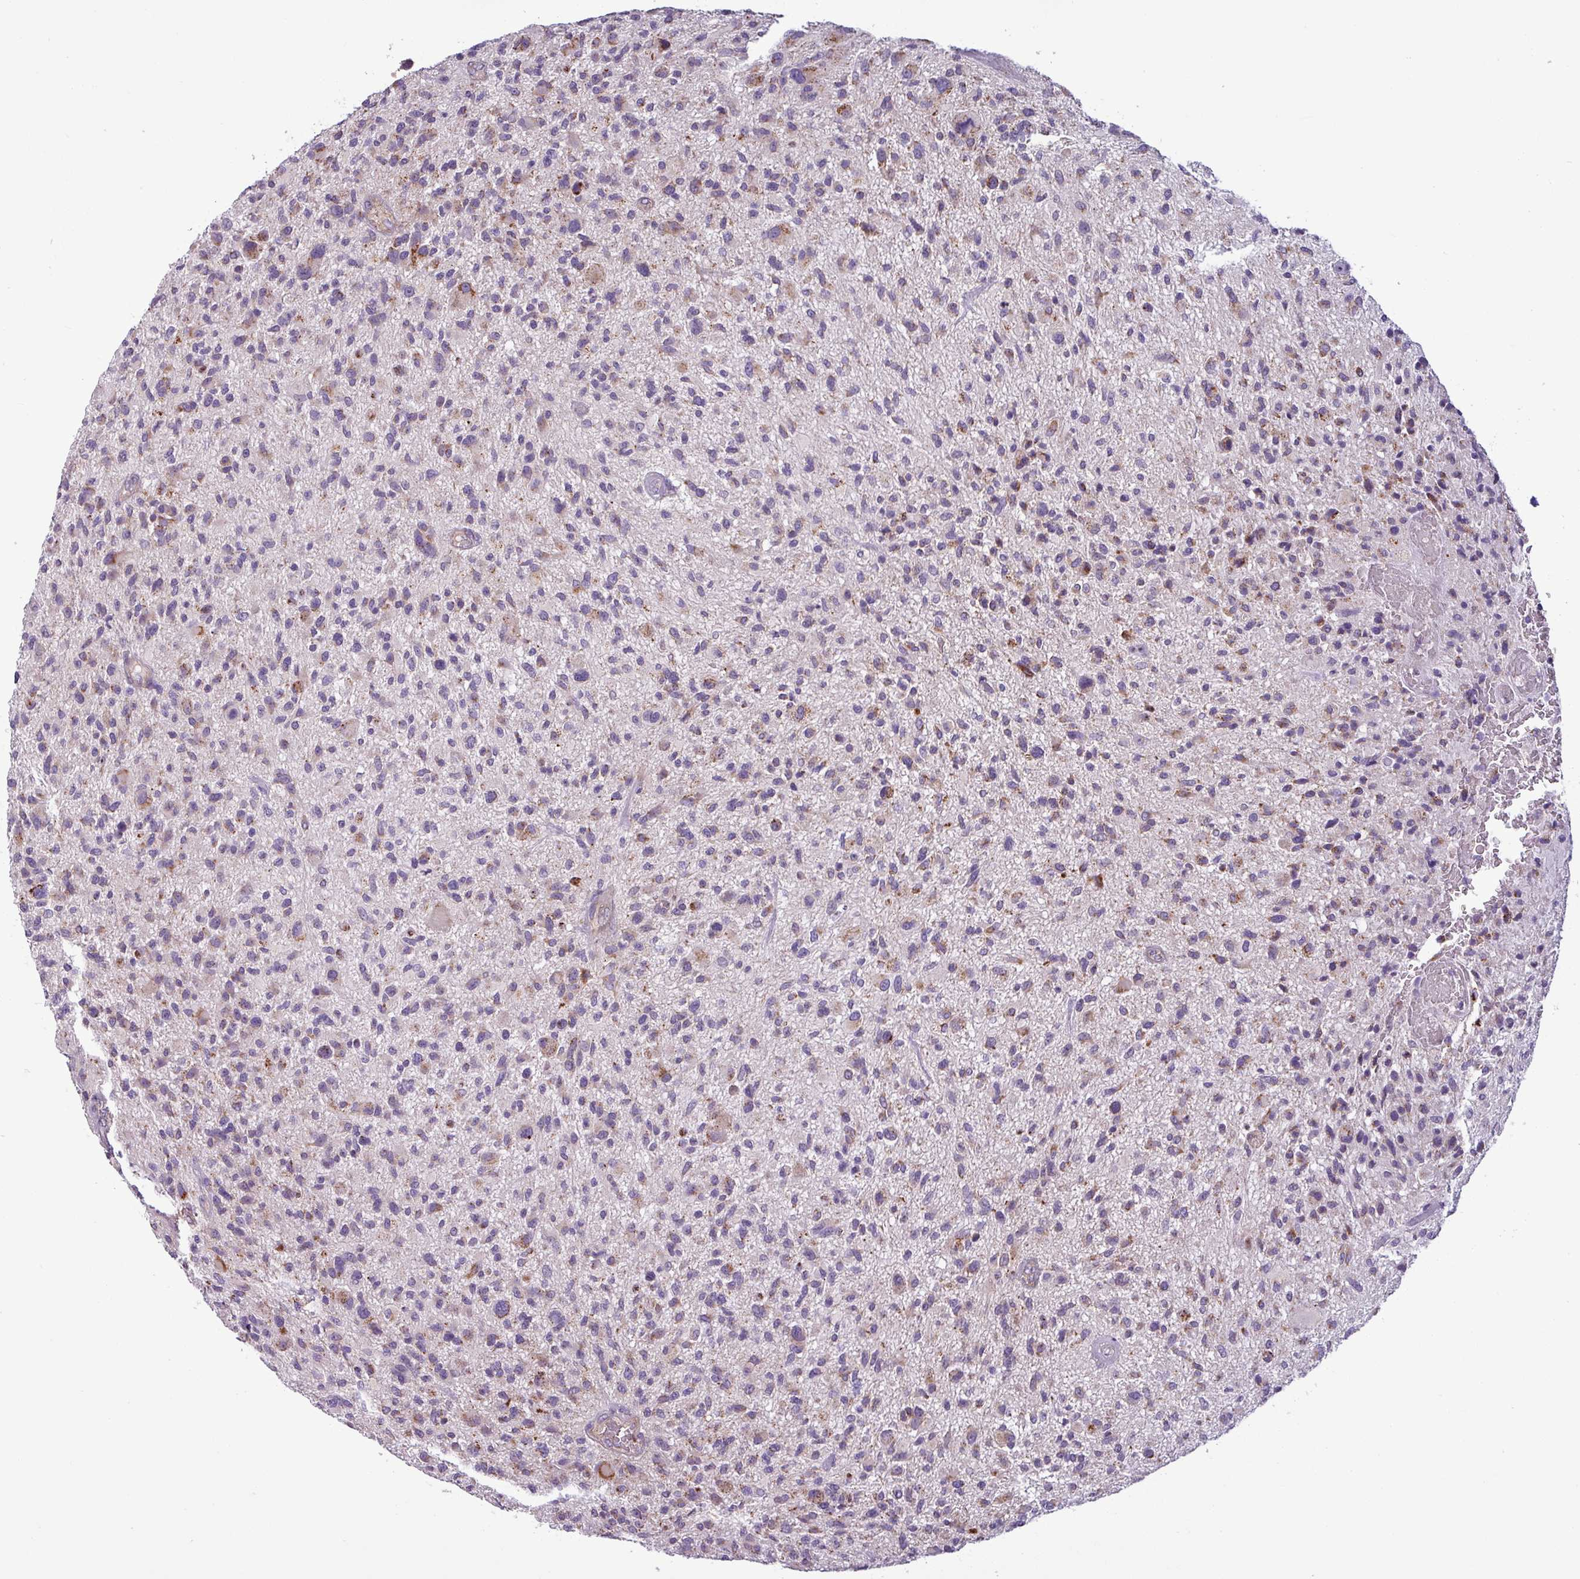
{"staining": {"intensity": "moderate", "quantity": "25%-75%", "location": "cytoplasmic/membranous"}, "tissue": "glioma", "cell_type": "Tumor cells", "image_type": "cancer", "snomed": [{"axis": "morphology", "description": "Glioma, malignant, High grade"}, {"axis": "topography", "description": "Brain"}], "caption": "Glioma stained with a brown dye exhibits moderate cytoplasmic/membranous positive positivity in about 25%-75% of tumor cells.", "gene": "PNMA6A", "patient": {"sex": "male", "age": 47}}